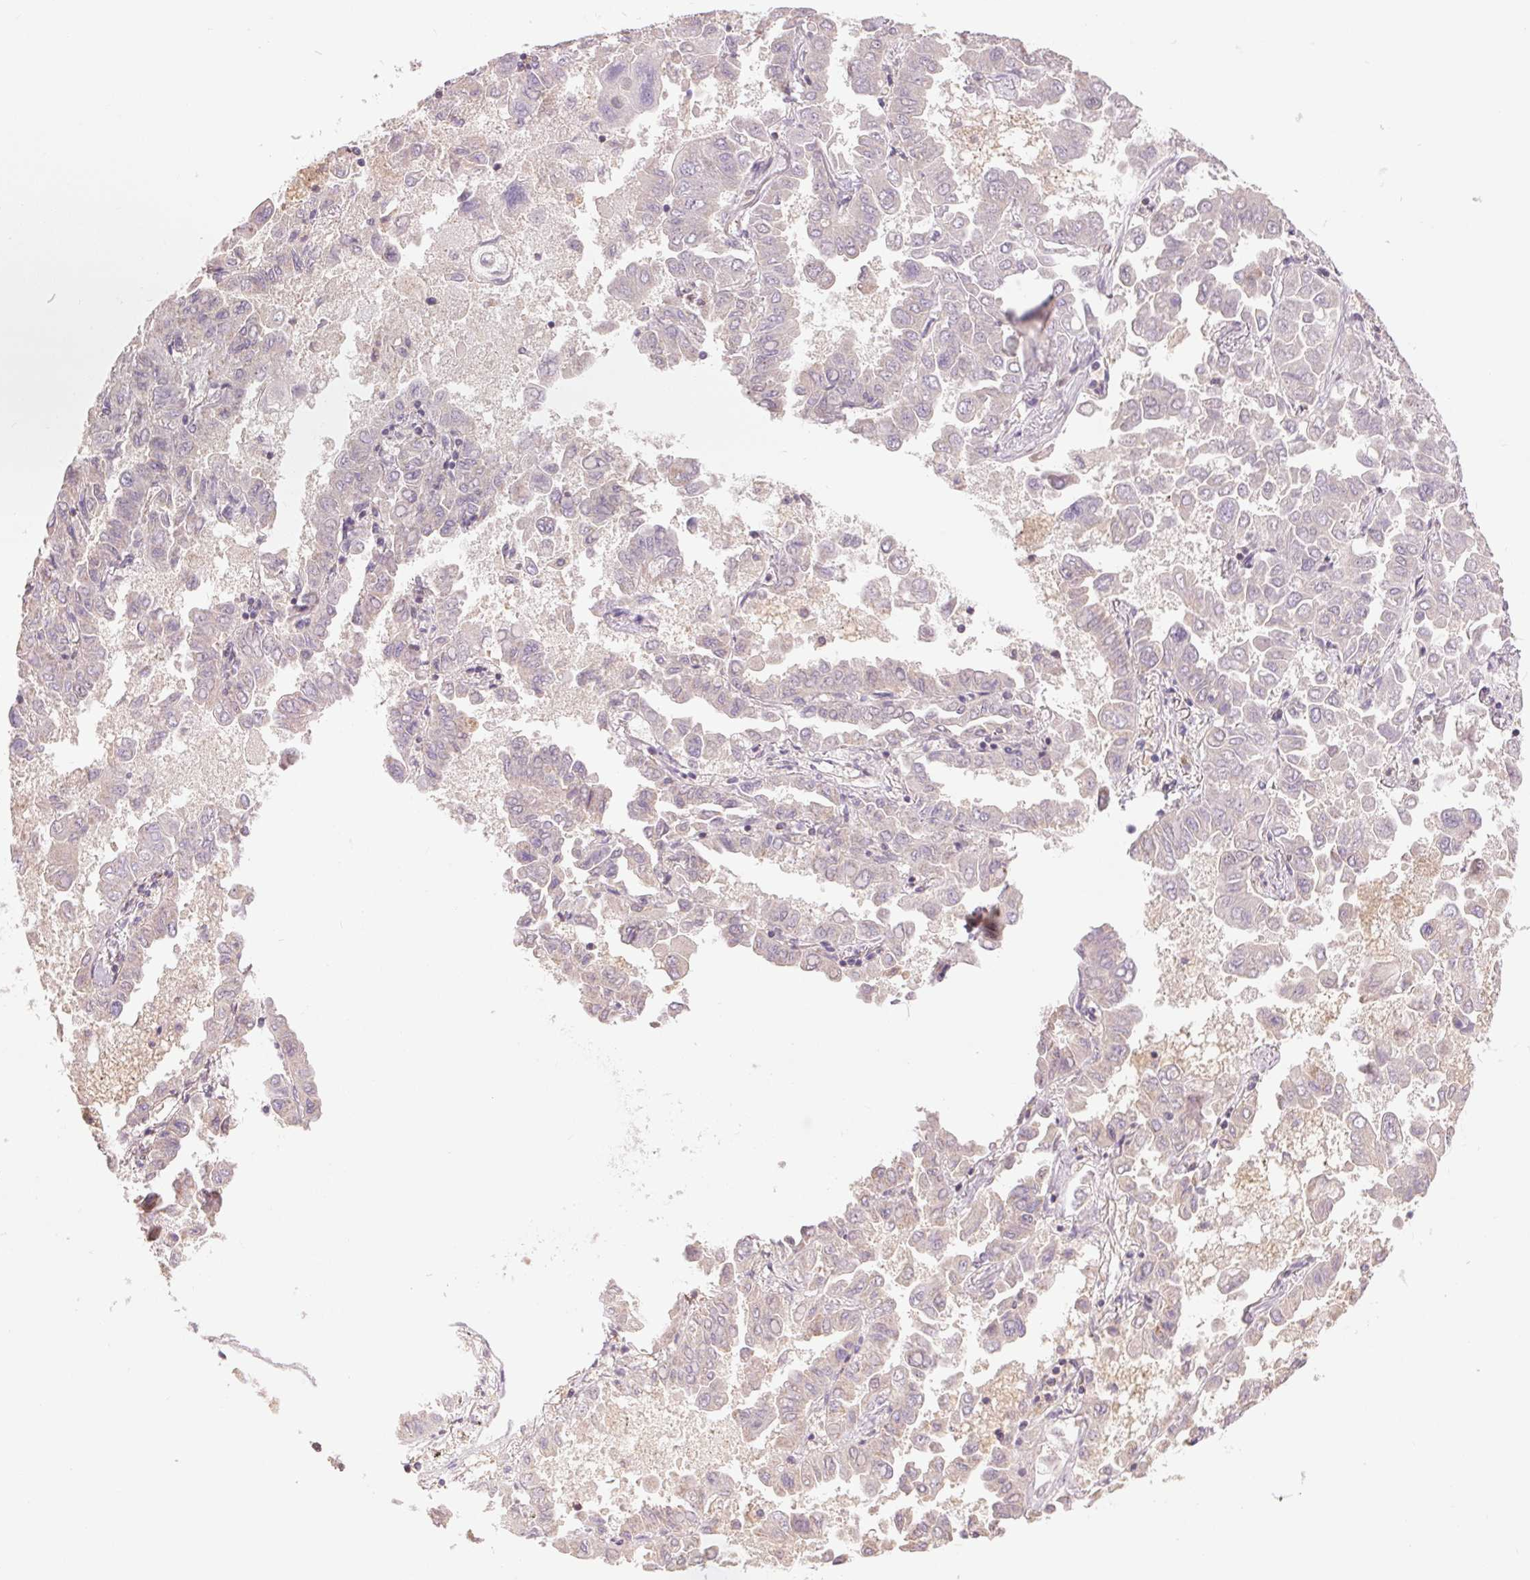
{"staining": {"intensity": "weak", "quantity": "<25%", "location": "cytoplasmic/membranous"}, "tissue": "lung cancer", "cell_type": "Tumor cells", "image_type": "cancer", "snomed": [{"axis": "morphology", "description": "Adenocarcinoma, NOS"}, {"axis": "topography", "description": "Lung"}], "caption": "Protein analysis of adenocarcinoma (lung) shows no significant positivity in tumor cells. (DAB IHC visualized using brightfield microscopy, high magnification).", "gene": "DGUOK", "patient": {"sex": "male", "age": 64}}